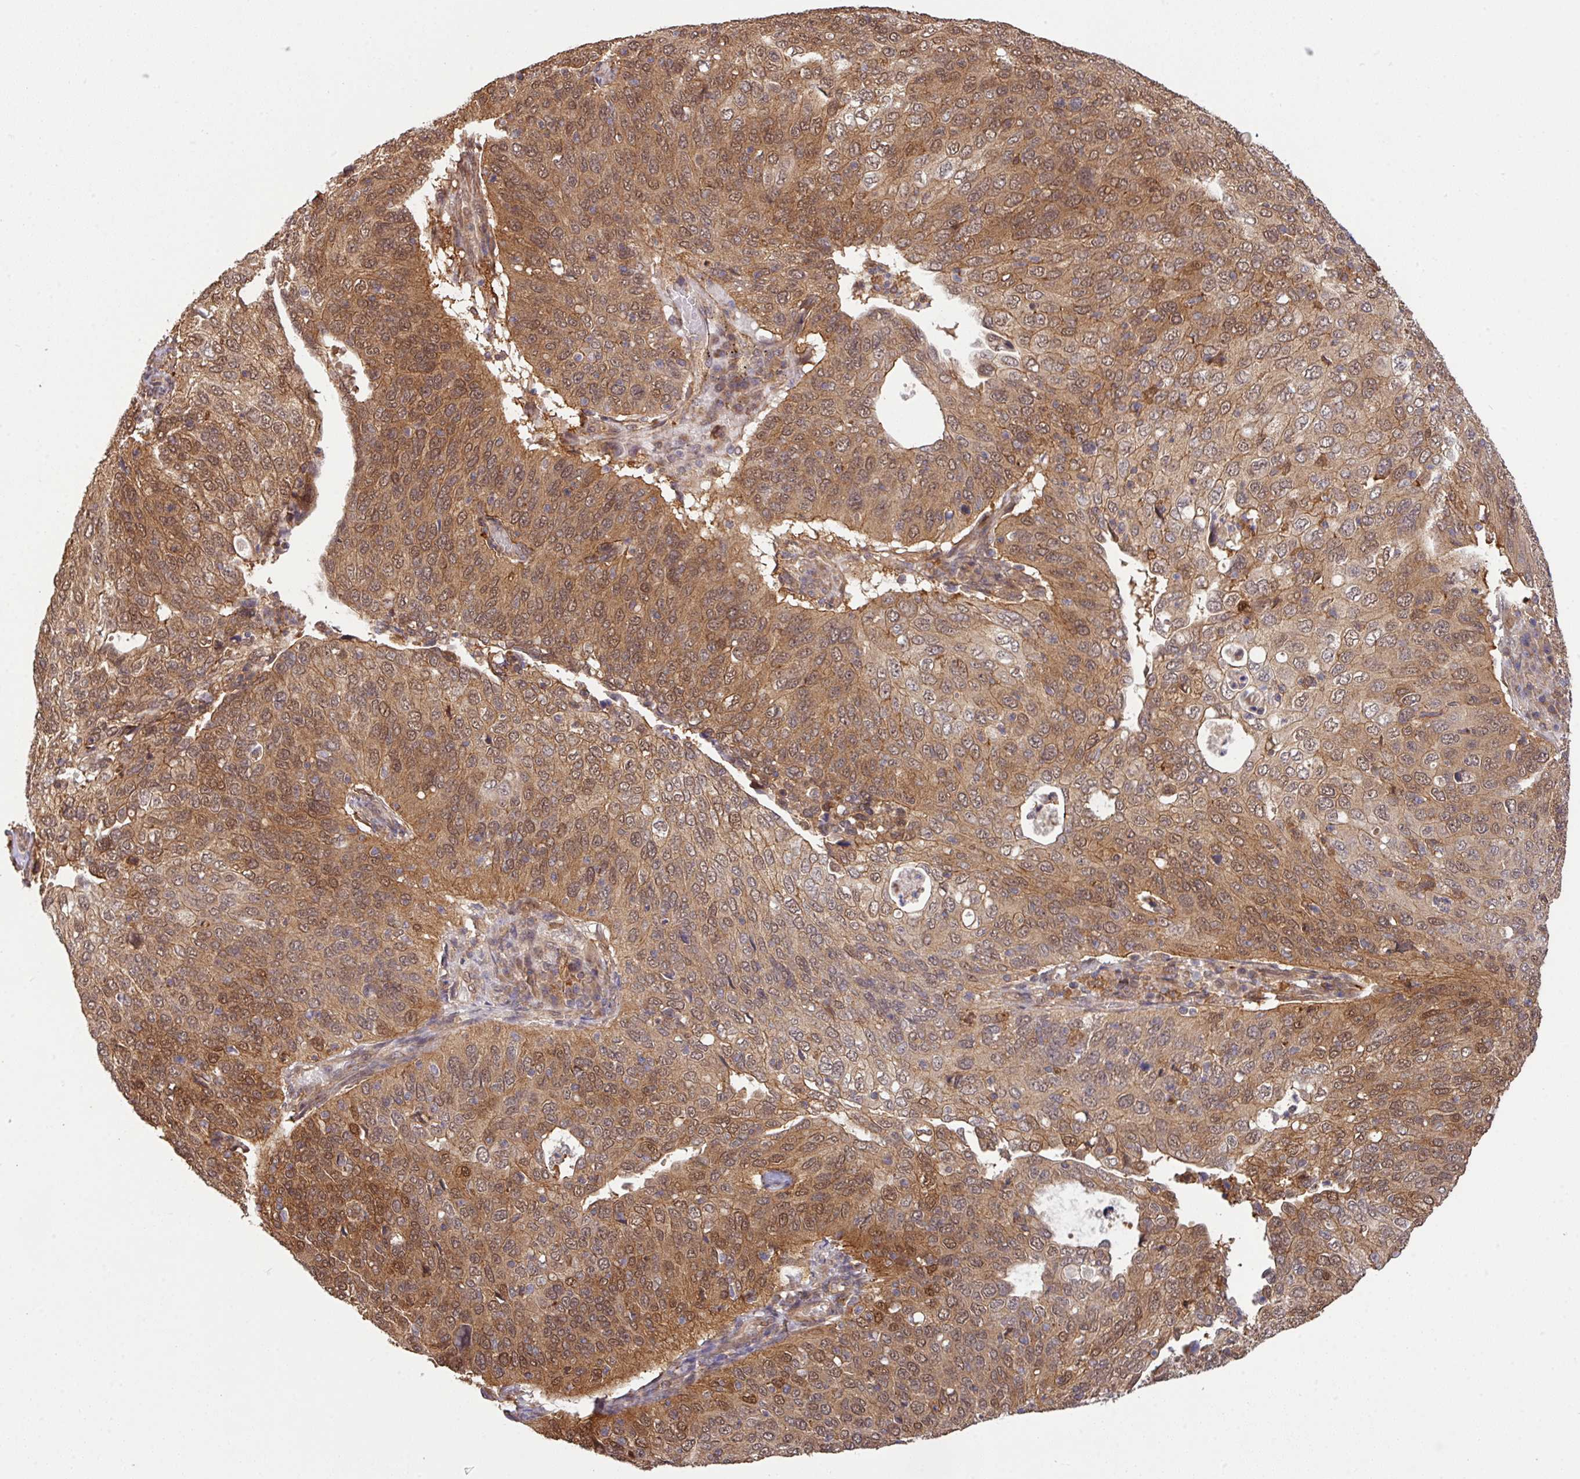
{"staining": {"intensity": "moderate", "quantity": ">75%", "location": "cytoplasmic/membranous,nuclear"}, "tissue": "cervical cancer", "cell_type": "Tumor cells", "image_type": "cancer", "snomed": [{"axis": "morphology", "description": "Squamous cell carcinoma, NOS"}, {"axis": "topography", "description": "Cervix"}], "caption": "There is medium levels of moderate cytoplasmic/membranous and nuclear expression in tumor cells of cervical squamous cell carcinoma, as demonstrated by immunohistochemical staining (brown color).", "gene": "ARPIN", "patient": {"sex": "female", "age": 36}}